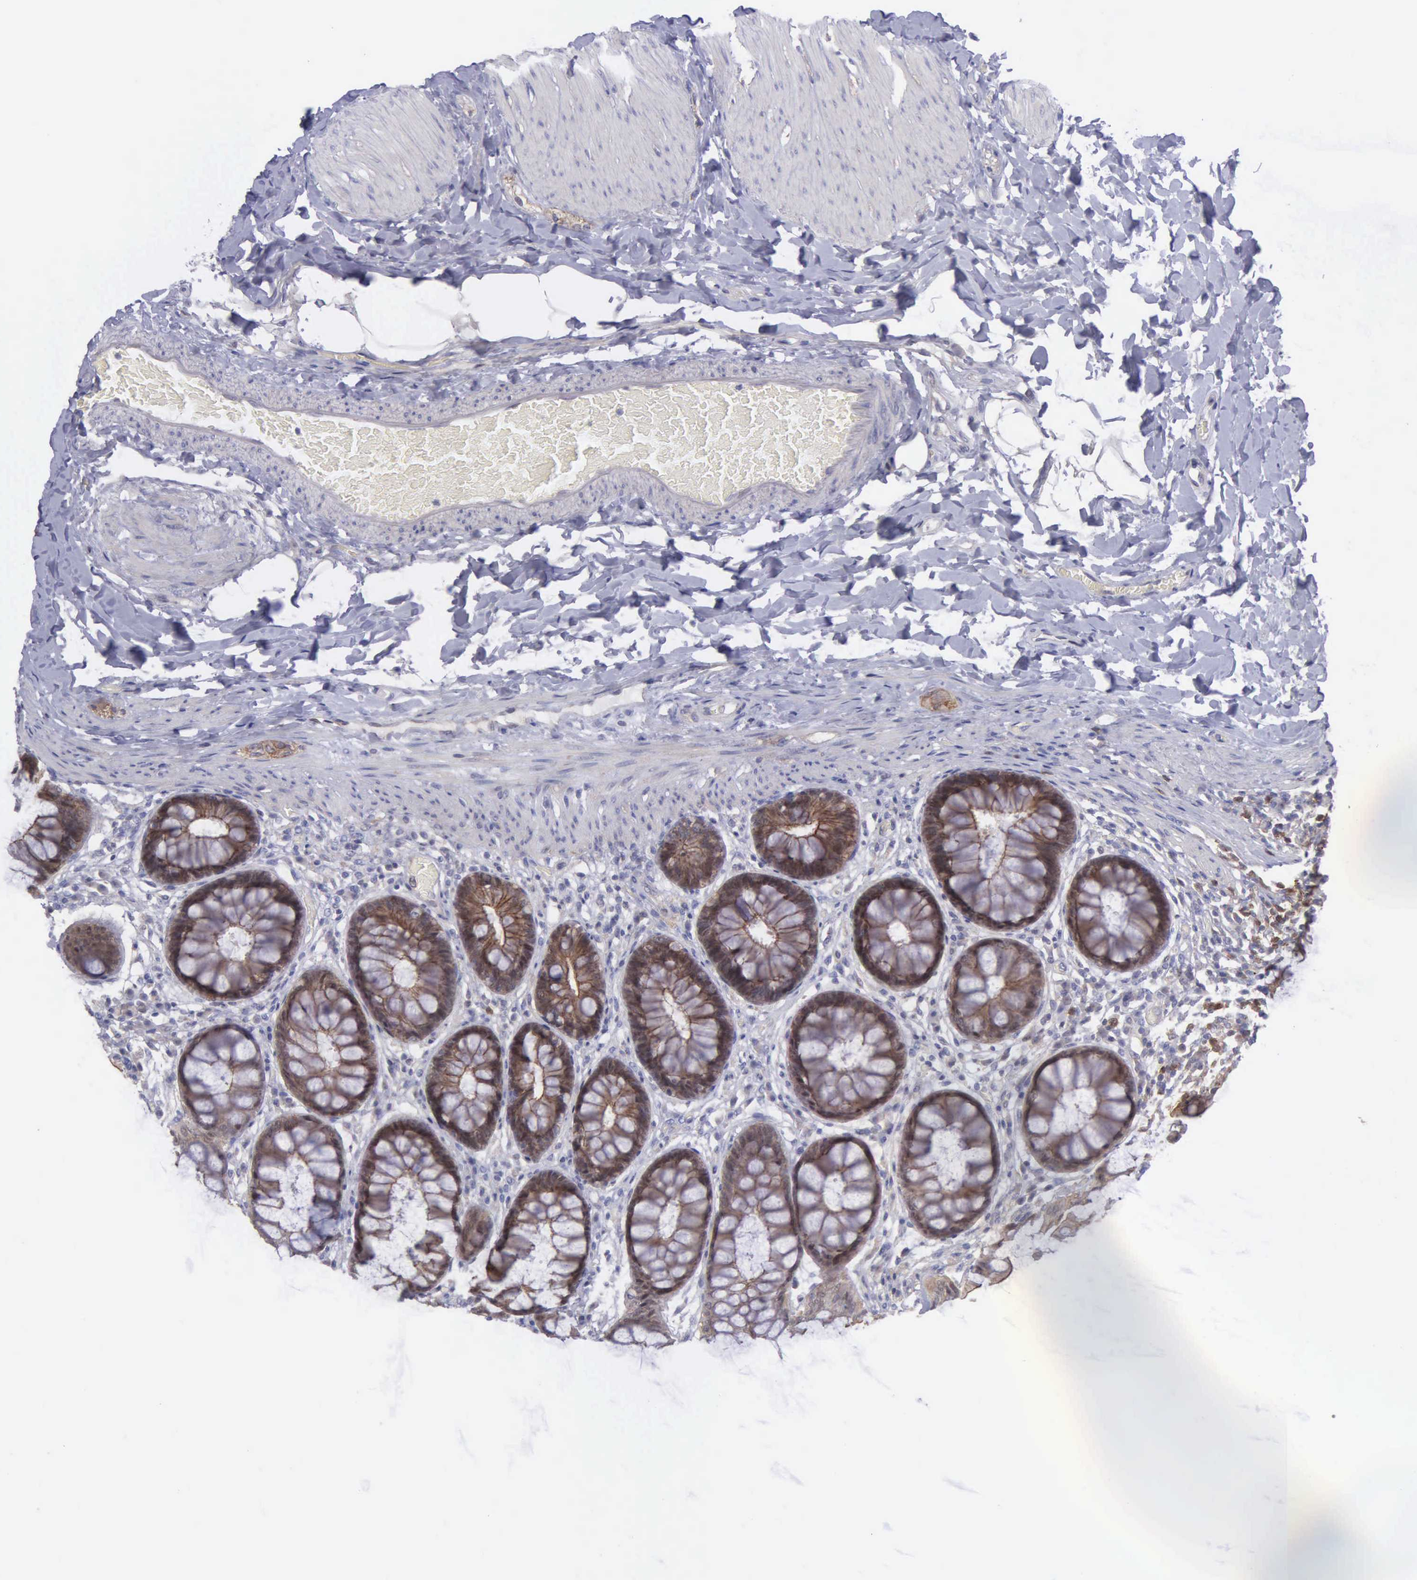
{"staining": {"intensity": "moderate", "quantity": ">75%", "location": "cytoplasmic/membranous"}, "tissue": "rectum", "cell_type": "Glandular cells", "image_type": "normal", "snomed": [{"axis": "morphology", "description": "Normal tissue, NOS"}, {"axis": "topography", "description": "Rectum"}], "caption": "Immunohistochemistry photomicrograph of benign rectum: rectum stained using IHC reveals medium levels of moderate protein expression localized specifically in the cytoplasmic/membranous of glandular cells, appearing as a cytoplasmic/membranous brown color.", "gene": "MICAL3", "patient": {"sex": "female", "age": 46}}